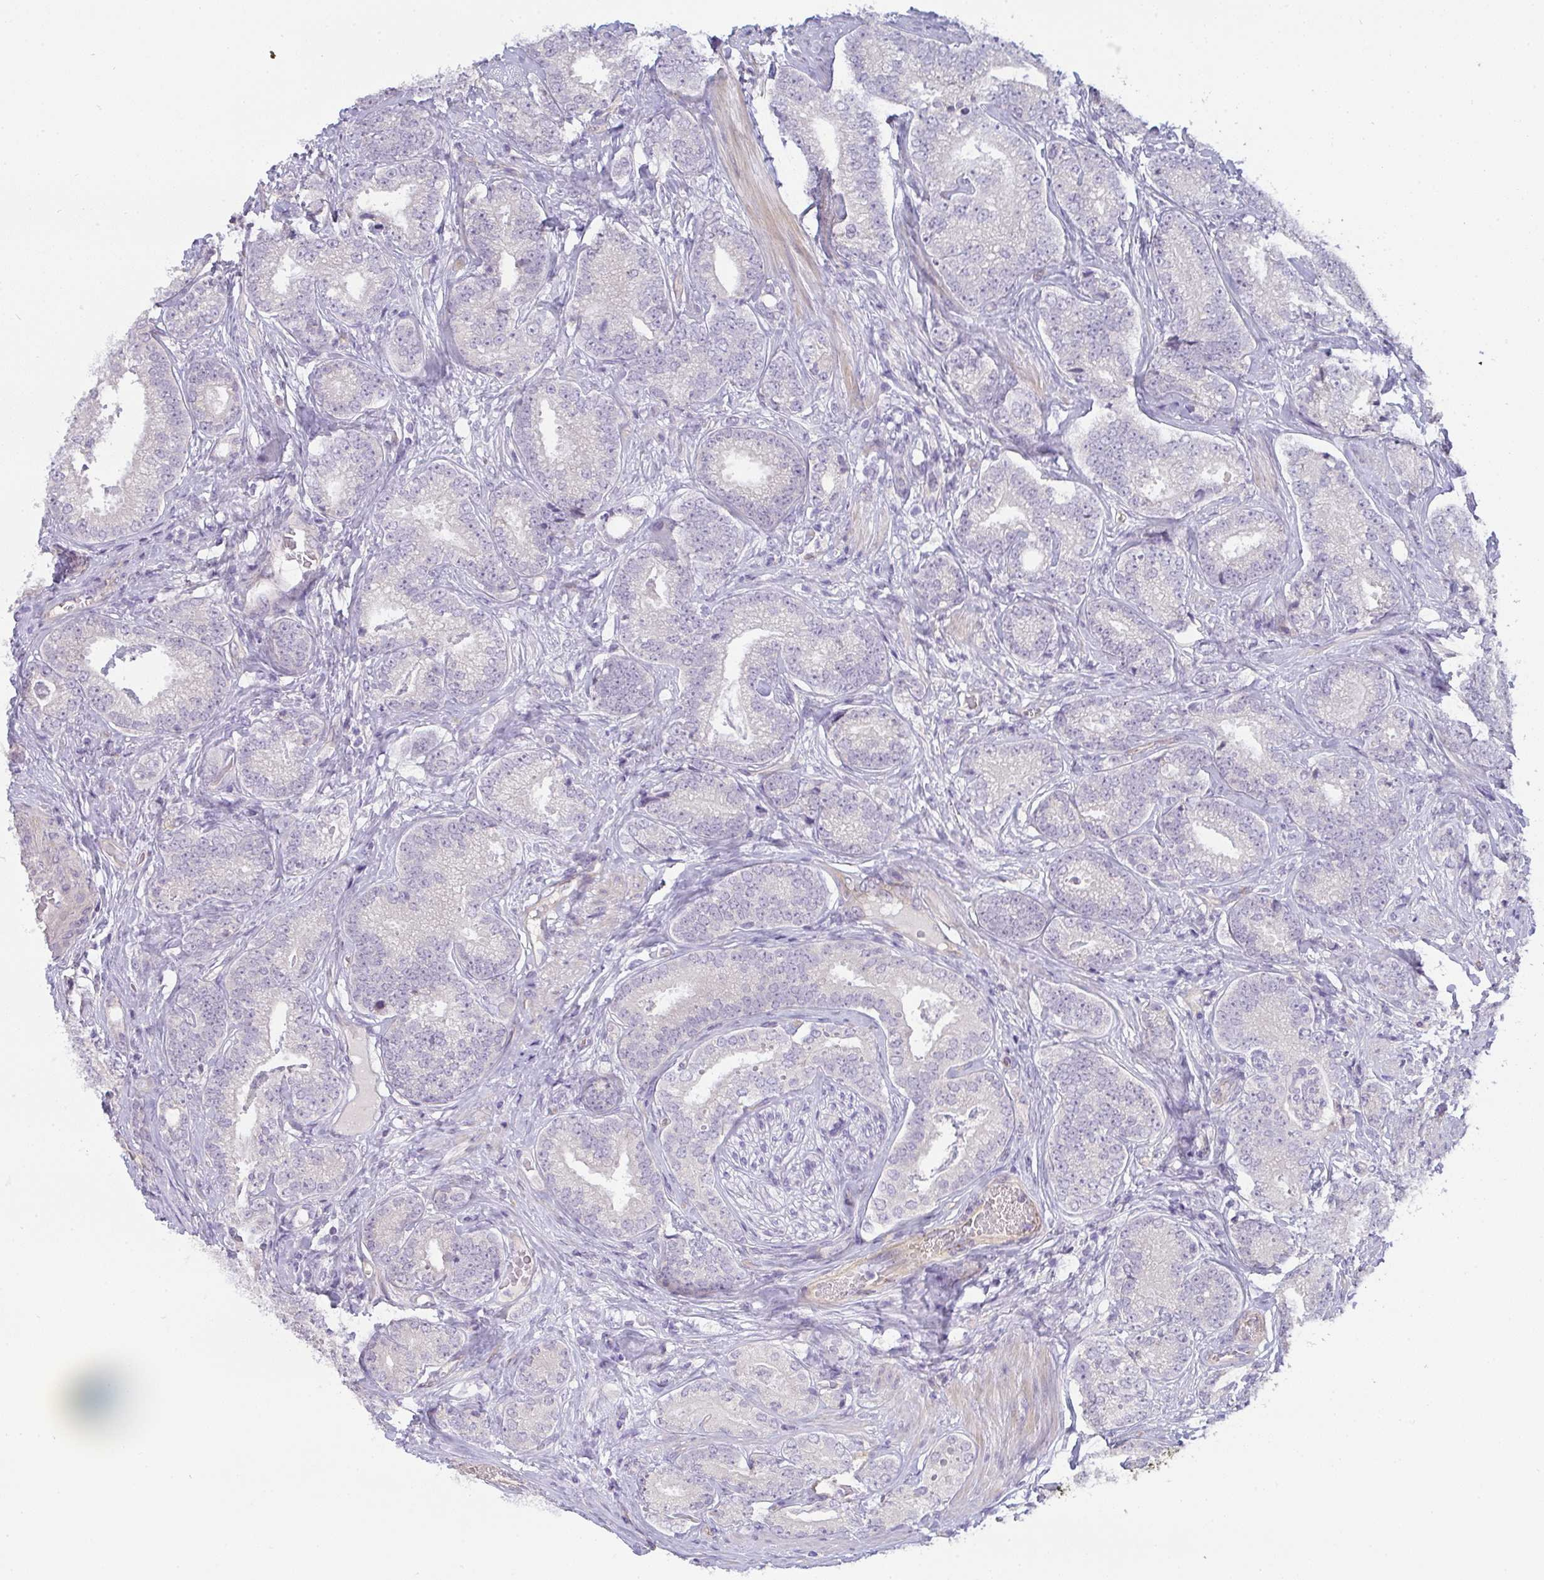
{"staining": {"intensity": "negative", "quantity": "none", "location": "none"}, "tissue": "prostate cancer", "cell_type": "Tumor cells", "image_type": "cancer", "snomed": [{"axis": "morphology", "description": "Adenocarcinoma, Low grade"}, {"axis": "topography", "description": "Prostate"}], "caption": "This micrograph is of prostate cancer (adenocarcinoma (low-grade)) stained with immunohistochemistry to label a protein in brown with the nuclei are counter-stained blue. There is no positivity in tumor cells. (DAB (3,3'-diaminobenzidine) IHC with hematoxylin counter stain).", "gene": "FILIP1", "patient": {"sex": "male", "age": 63}}